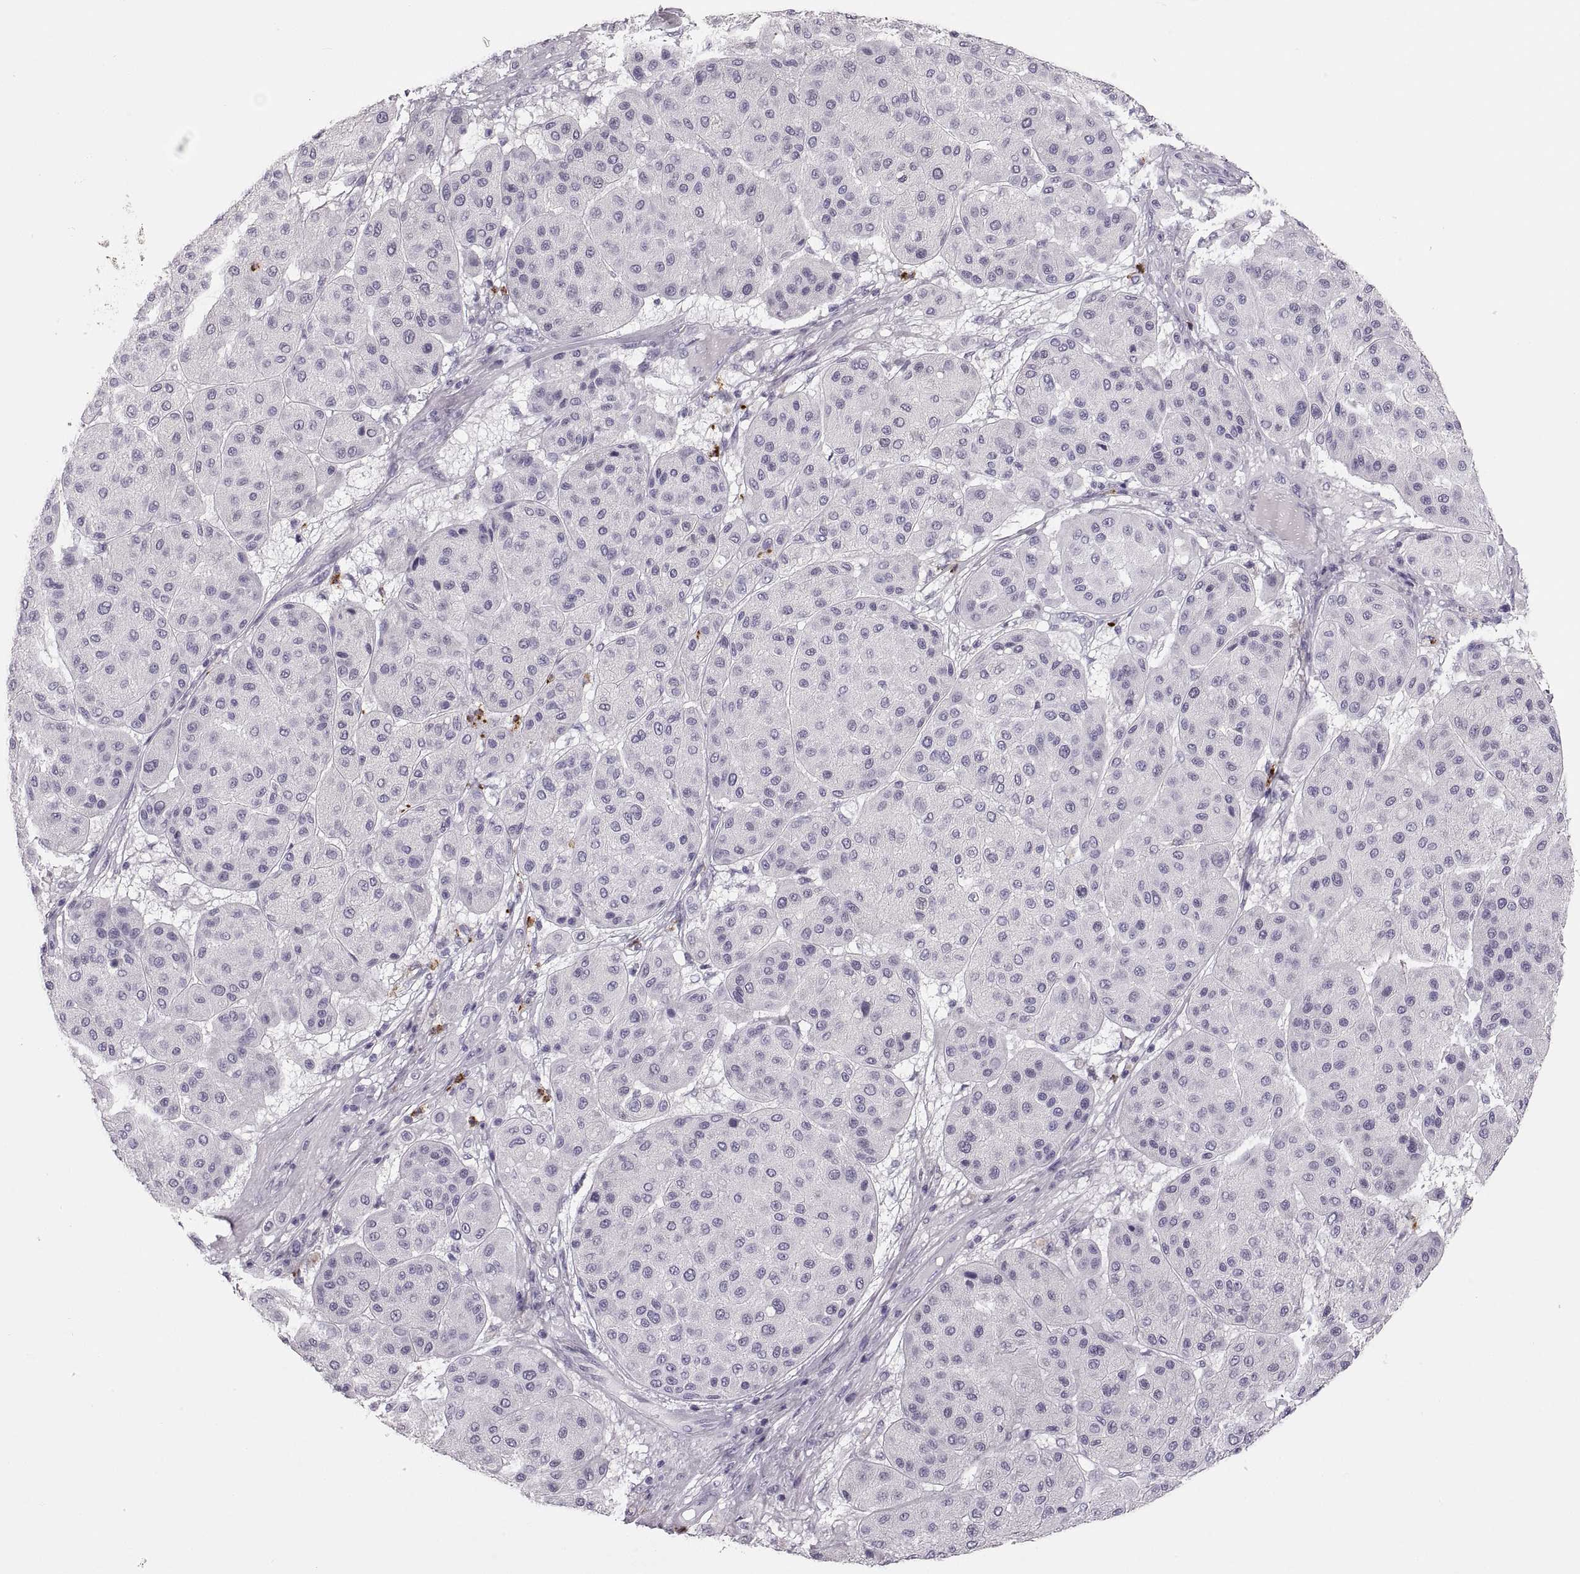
{"staining": {"intensity": "negative", "quantity": "none", "location": "none"}, "tissue": "melanoma", "cell_type": "Tumor cells", "image_type": "cancer", "snomed": [{"axis": "morphology", "description": "Malignant melanoma, Metastatic site"}, {"axis": "topography", "description": "Smooth muscle"}], "caption": "Tumor cells are negative for protein expression in human malignant melanoma (metastatic site).", "gene": "MILR1", "patient": {"sex": "male", "age": 41}}